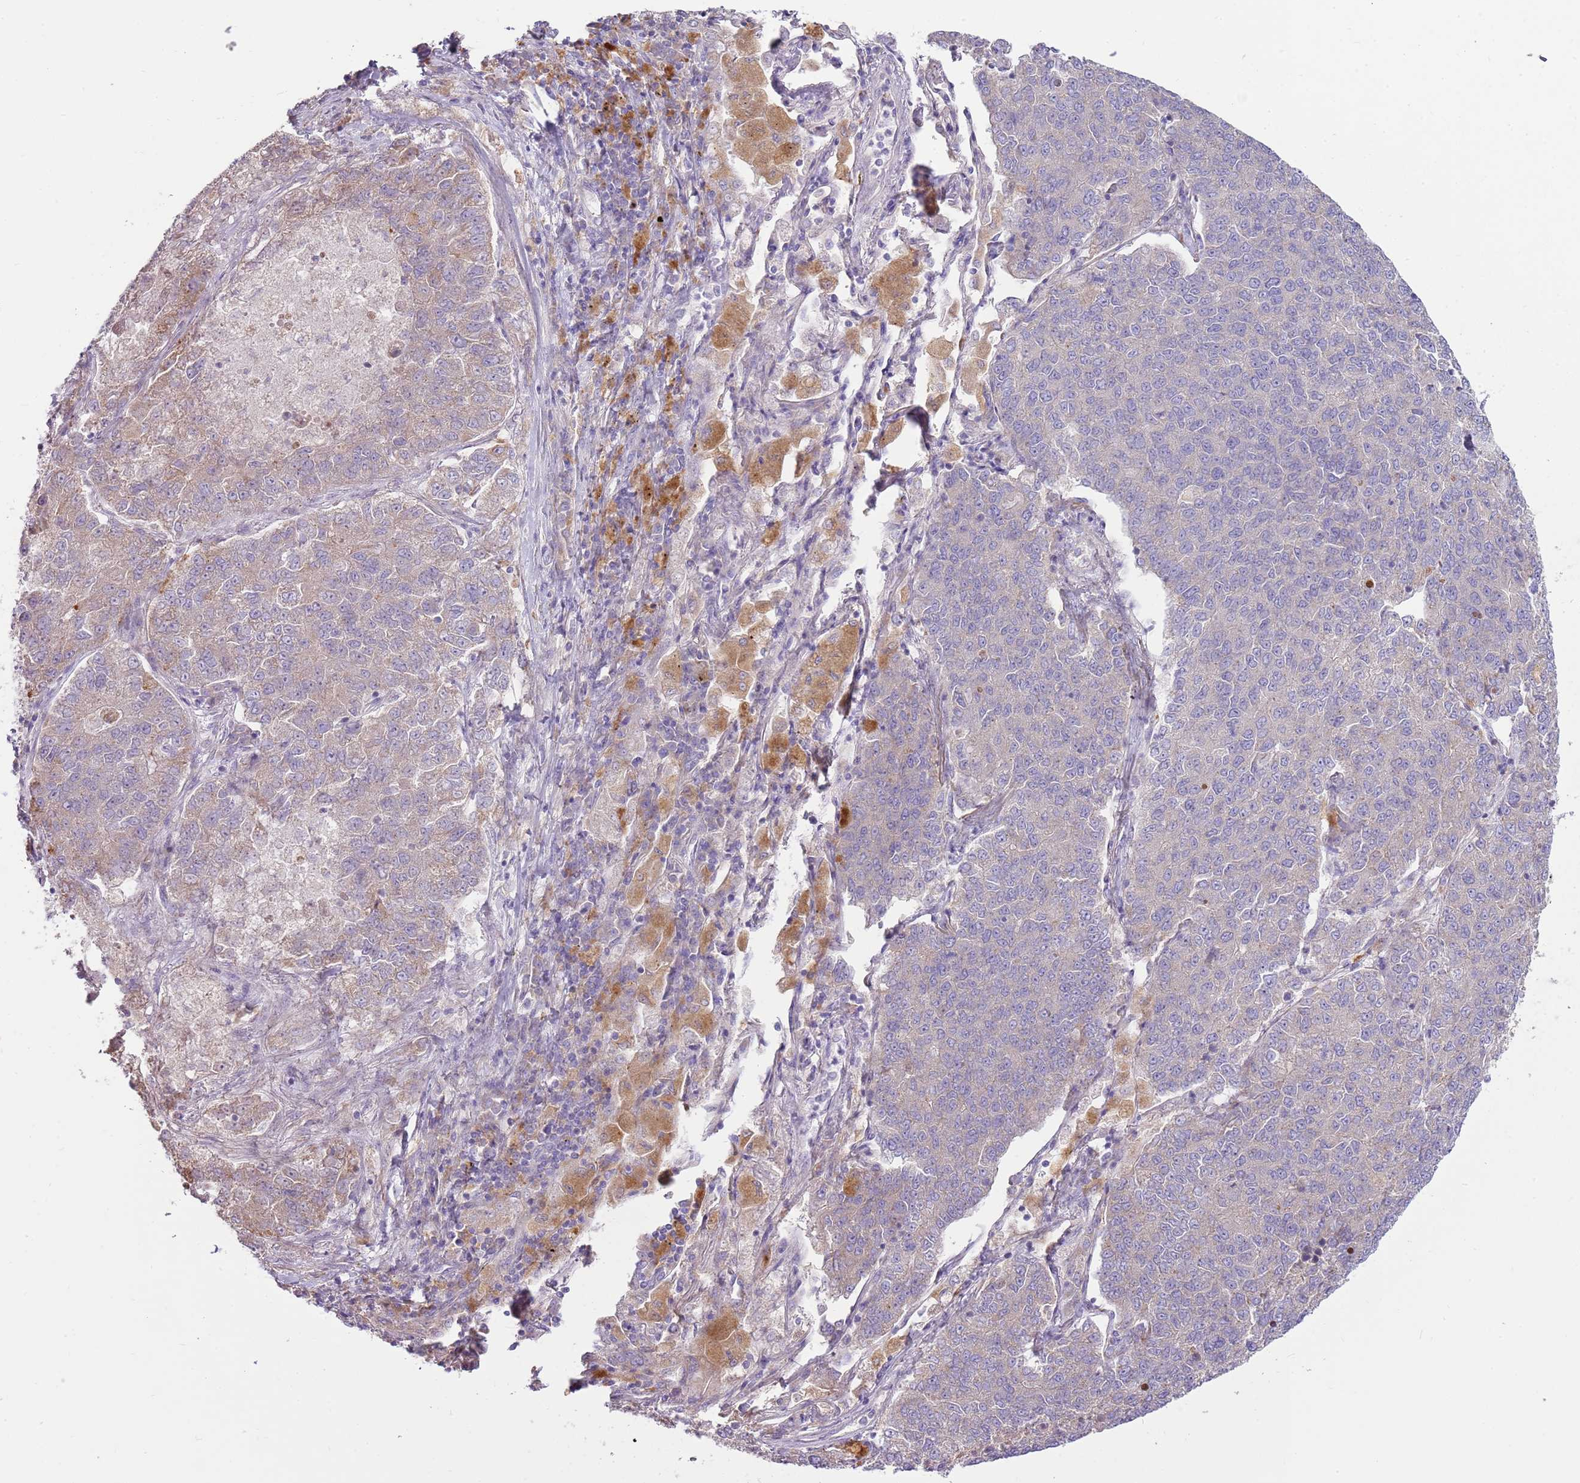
{"staining": {"intensity": "weak", "quantity": "<25%", "location": "cytoplasmic/membranous"}, "tissue": "lung cancer", "cell_type": "Tumor cells", "image_type": "cancer", "snomed": [{"axis": "morphology", "description": "Adenocarcinoma, NOS"}, {"axis": "topography", "description": "Lung"}], "caption": "Lung adenocarcinoma was stained to show a protein in brown. There is no significant expression in tumor cells.", "gene": "EMC1", "patient": {"sex": "male", "age": 49}}